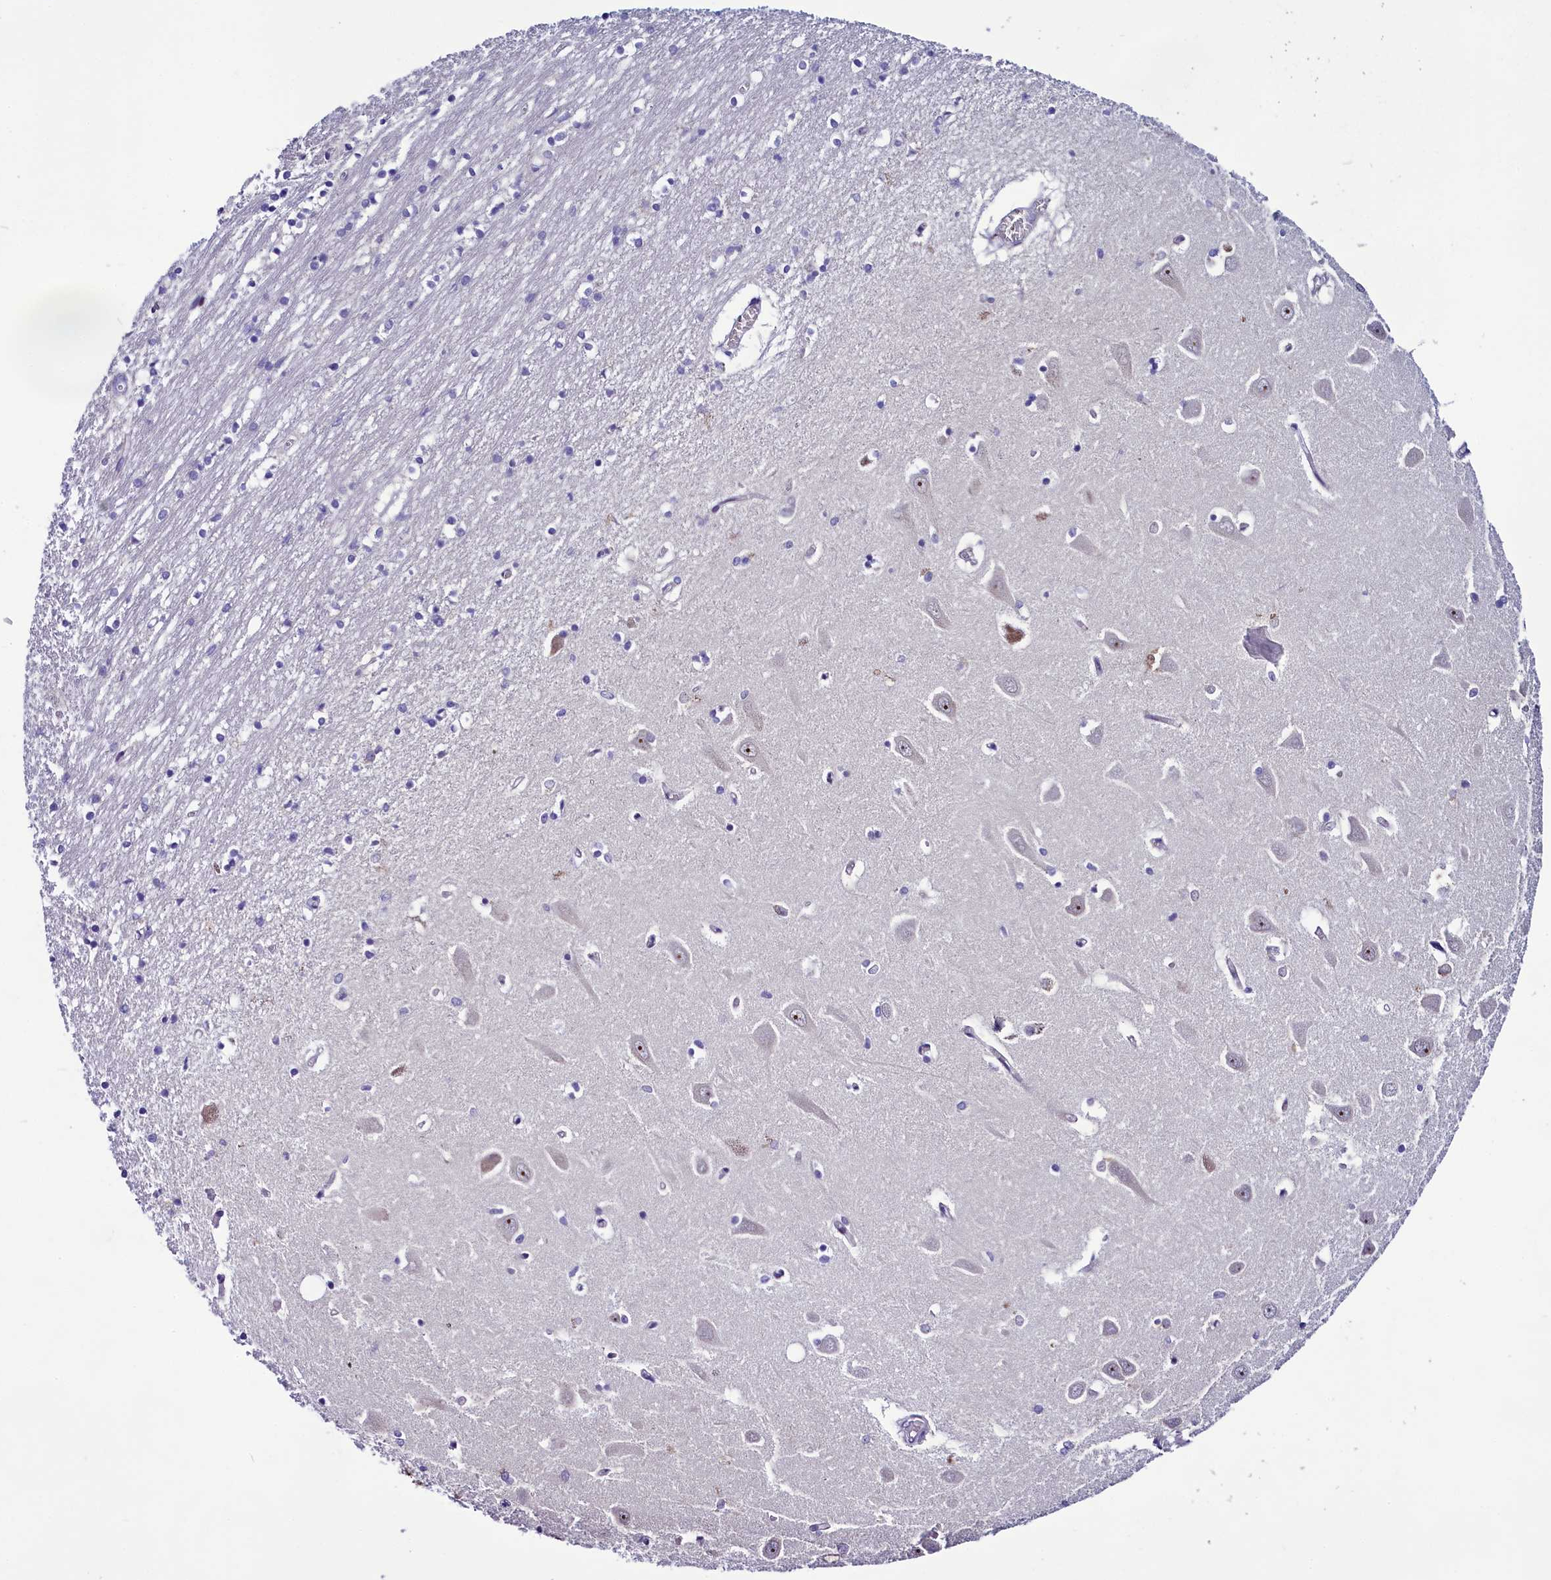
{"staining": {"intensity": "negative", "quantity": "none", "location": "none"}, "tissue": "hippocampus", "cell_type": "Glial cells", "image_type": "normal", "snomed": [{"axis": "morphology", "description": "Normal tissue, NOS"}, {"axis": "topography", "description": "Hippocampus"}], "caption": "Immunohistochemistry photomicrograph of unremarkable human hippocampus stained for a protein (brown), which exhibits no expression in glial cells. (IHC, brightfield microscopy, high magnification).", "gene": "CCDC106", "patient": {"sex": "male", "age": 70}}